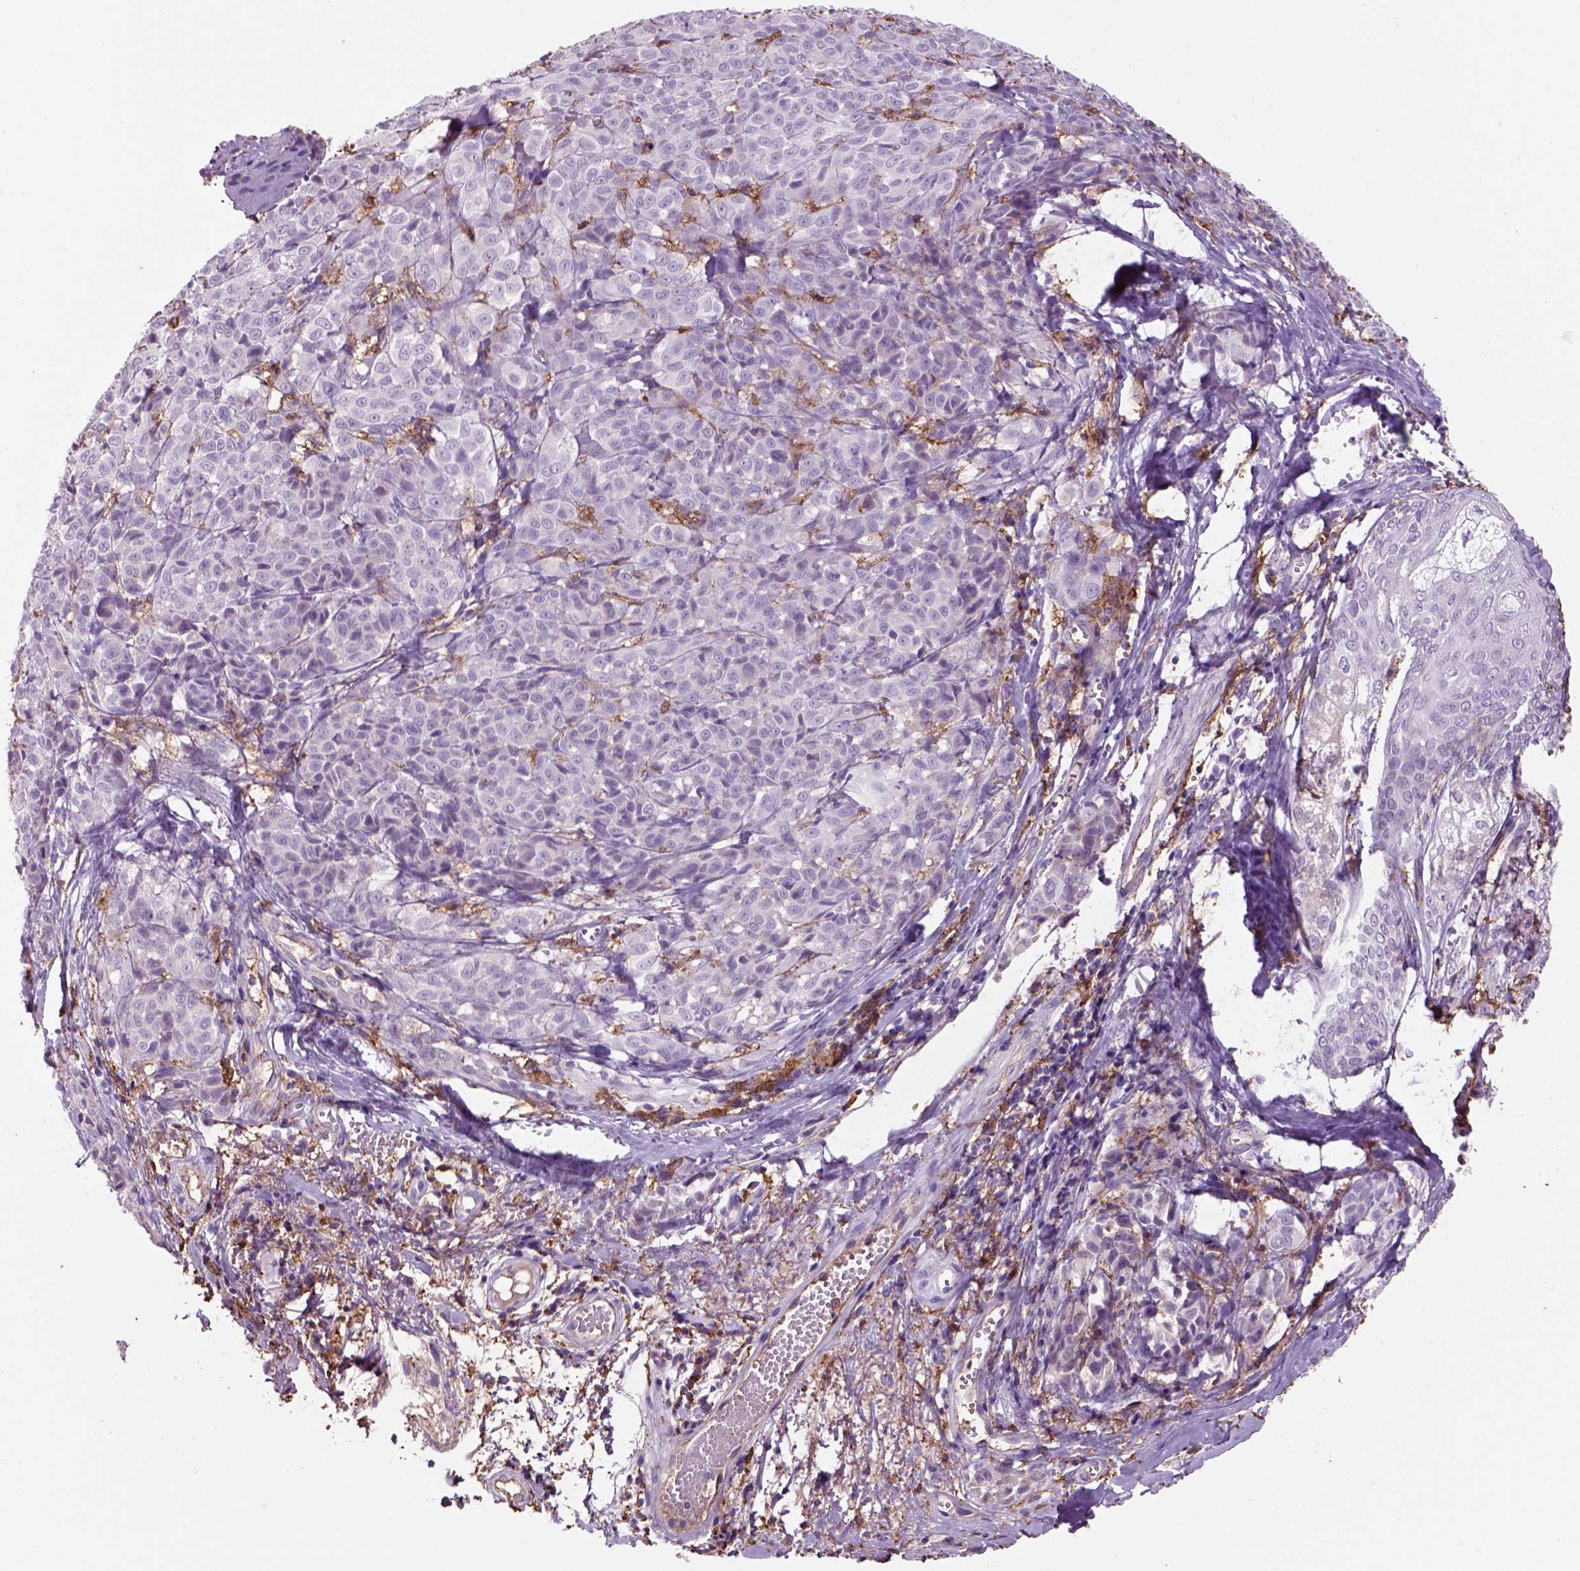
{"staining": {"intensity": "negative", "quantity": "none", "location": "none"}, "tissue": "melanoma", "cell_type": "Tumor cells", "image_type": "cancer", "snomed": [{"axis": "morphology", "description": "Malignant melanoma, NOS"}, {"axis": "topography", "description": "Skin"}], "caption": "This is an immunohistochemistry image of human malignant melanoma. There is no staining in tumor cells.", "gene": "CD14", "patient": {"sex": "male", "age": 89}}